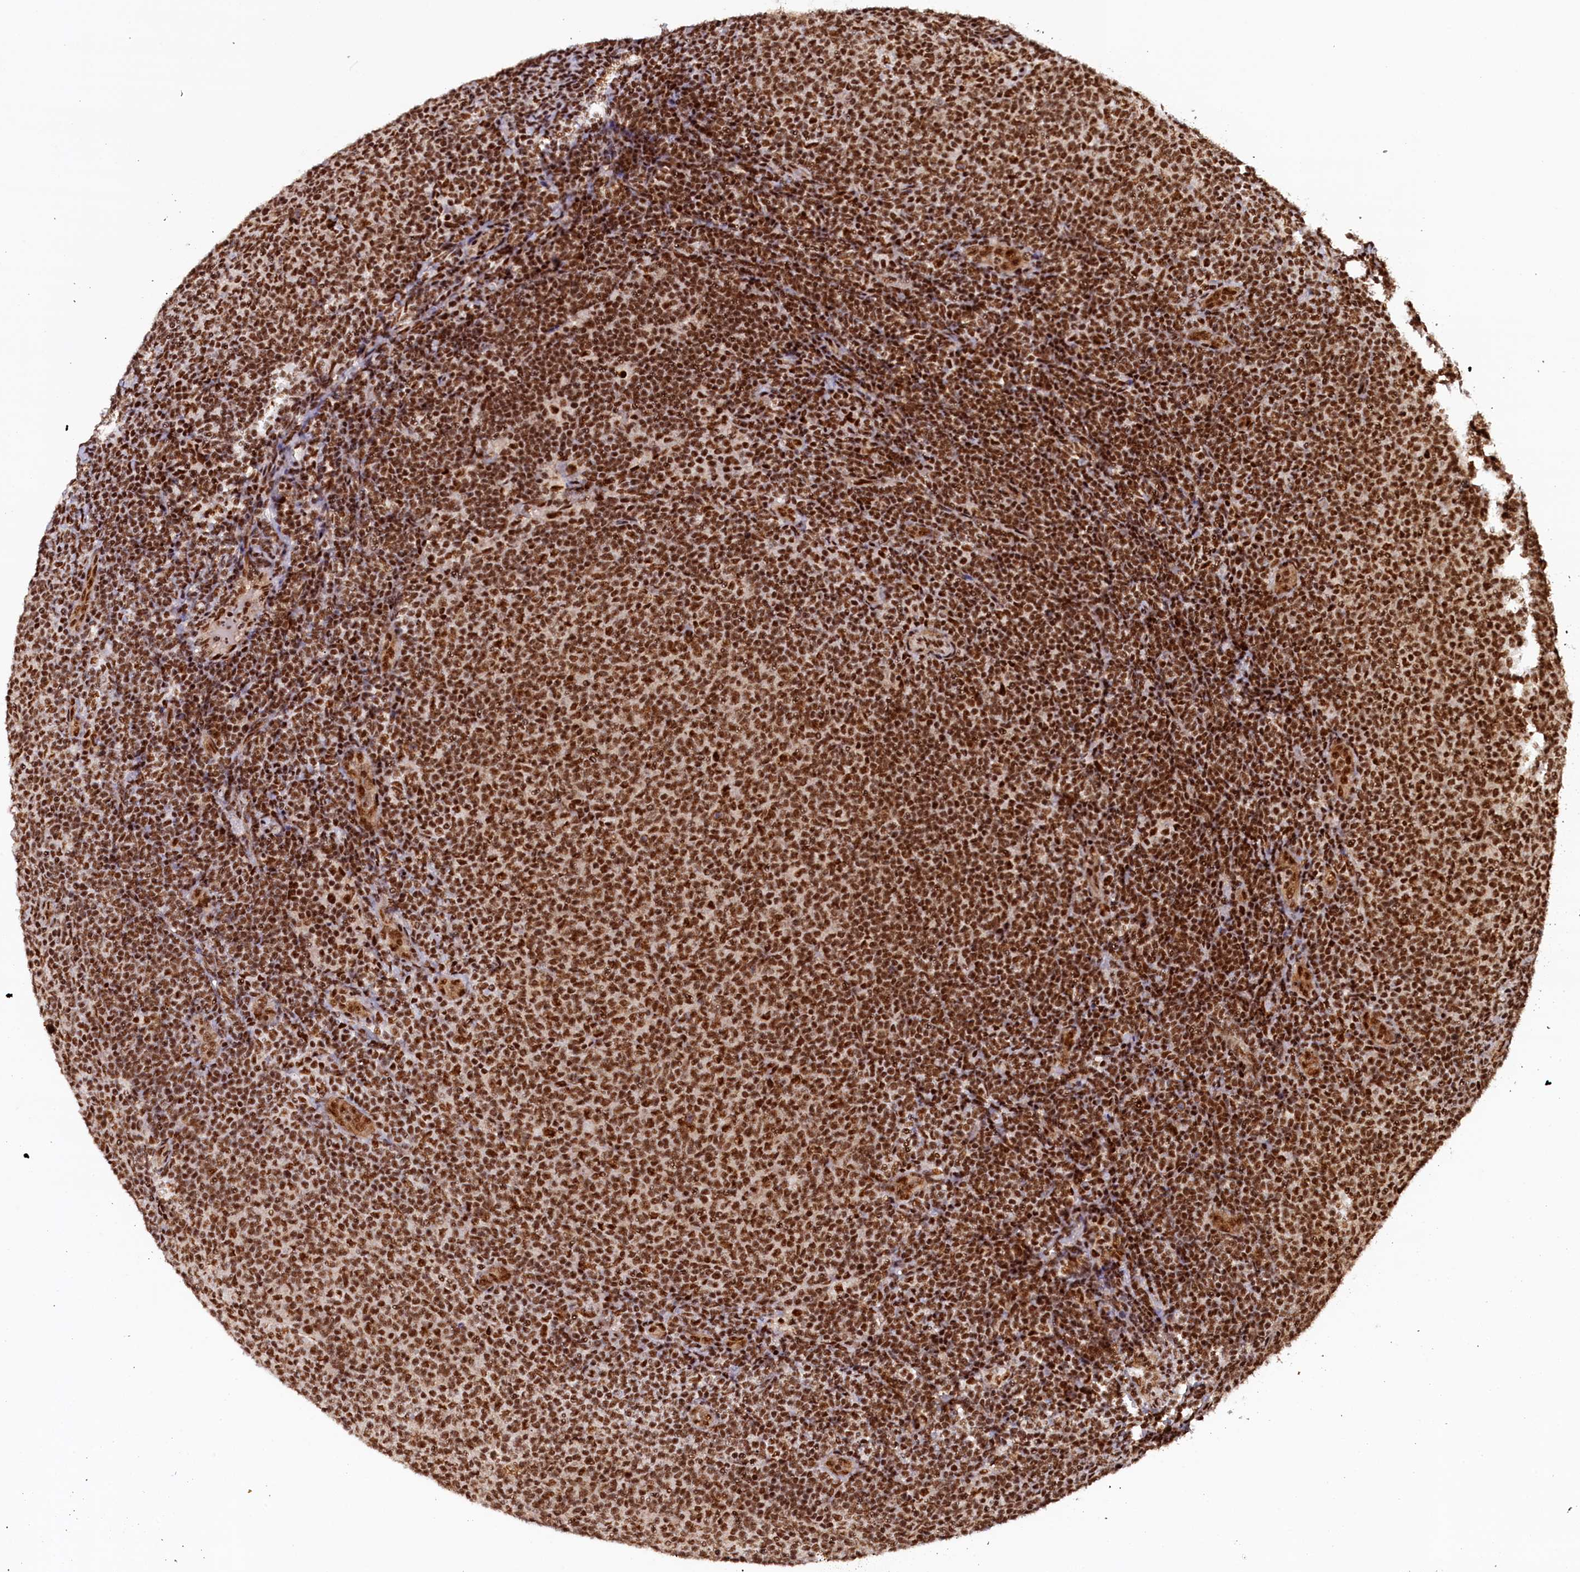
{"staining": {"intensity": "strong", "quantity": ">75%", "location": "nuclear"}, "tissue": "lymphoma", "cell_type": "Tumor cells", "image_type": "cancer", "snomed": [{"axis": "morphology", "description": "Malignant lymphoma, non-Hodgkin's type, Low grade"}, {"axis": "topography", "description": "Lymph node"}], "caption": "Brown immunohistochemical staining in lymphoma demonstrates strong nuclear expression in approximately >75% of tumor cells.", "gene": "ZC3H18", "patient": {"sex": "male", "age": 66}}